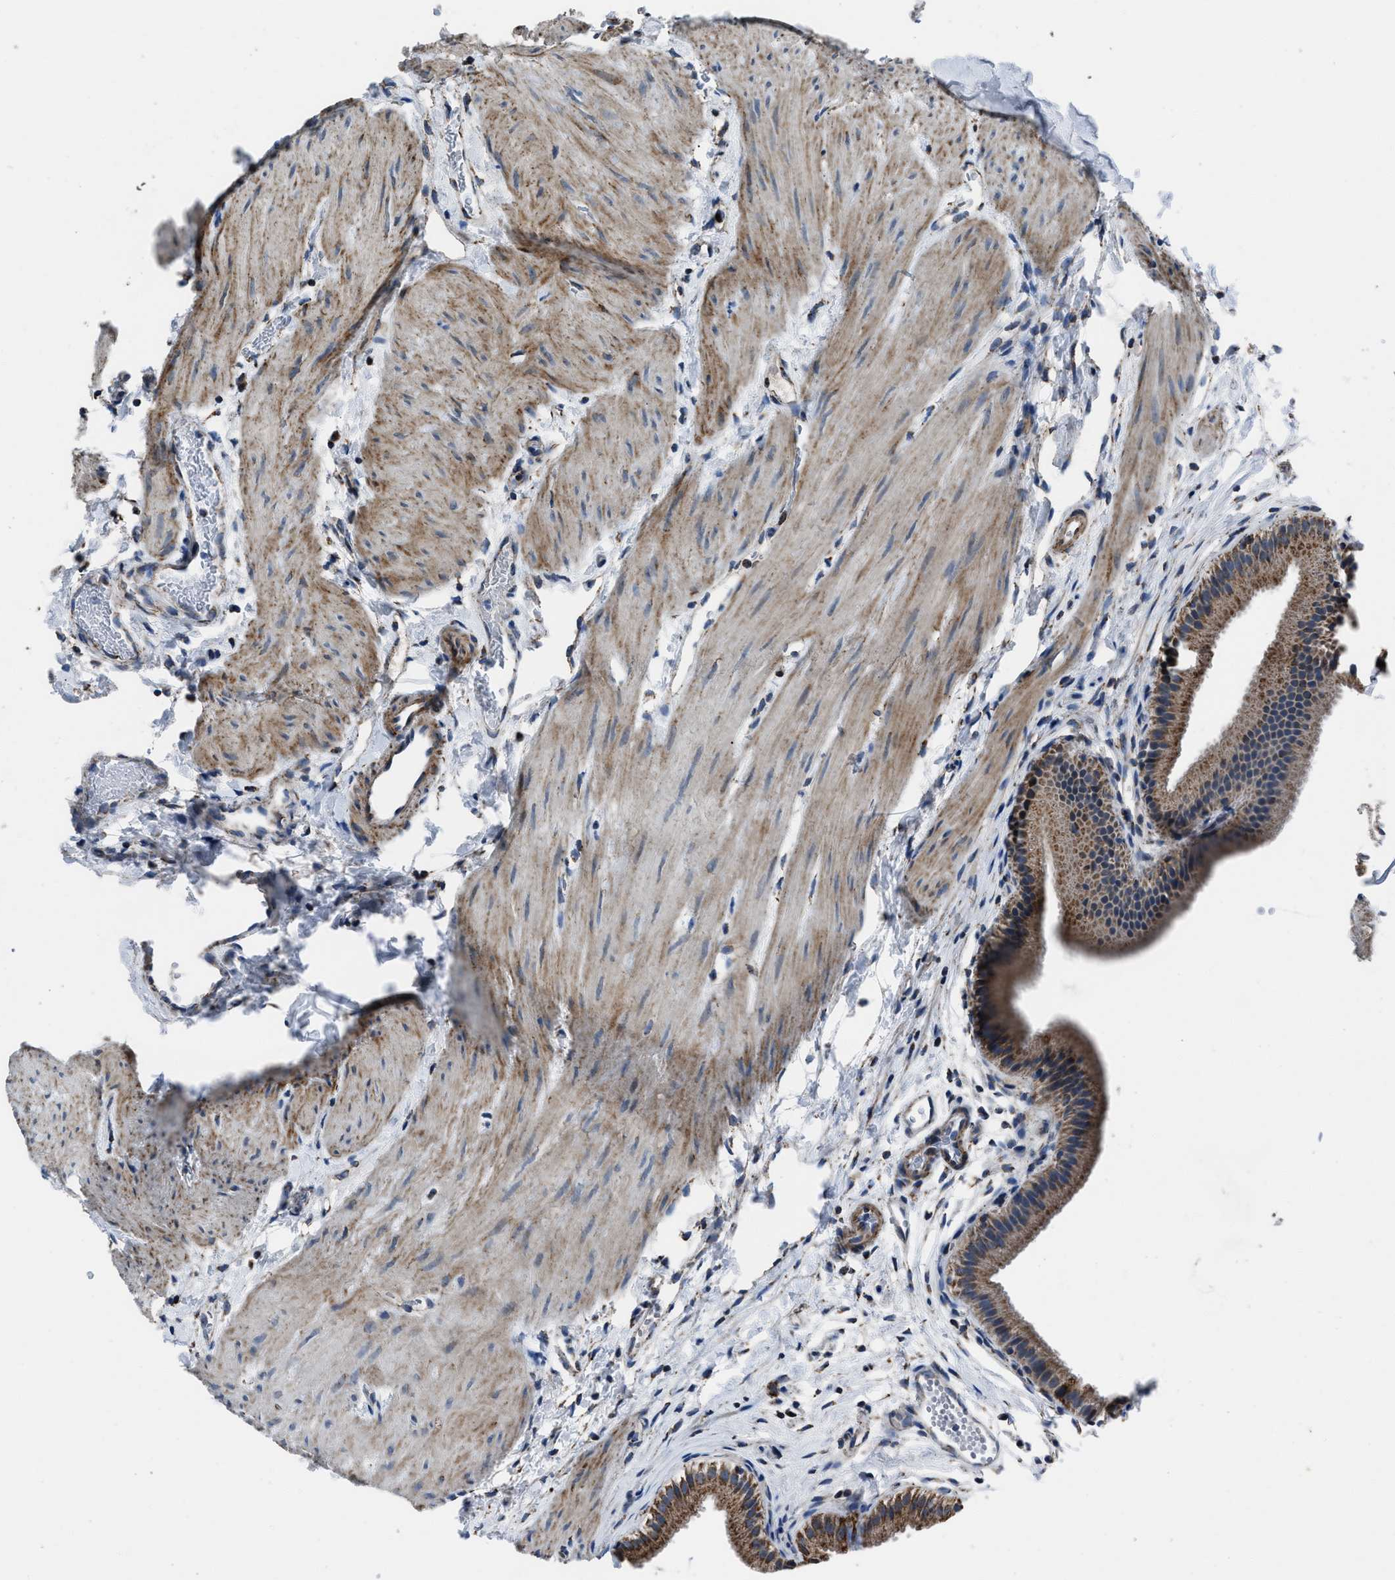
{"staining": {"intensity": "strong", "quantity": ">75%", "location": "cytoplasmic/membranous"}, "tissue": "gallbladder", "cell_type": "Glandular cells", "image_type": "normal", "snomed": [{"axis": "morphology", "description": "Normal tissue, NOS"}, {"axis": "topography", "description": "Gallbladder"}], "caption": "This photomicrograph shows immunohistochemistry (IHC) staining of unremarkable human gallbladder, with high strong cytoplasmic/membranous positivity in approximately >75% of glandular cells.", "gene": "NSD3", "patient": {"sex": "female", "age": 26}}